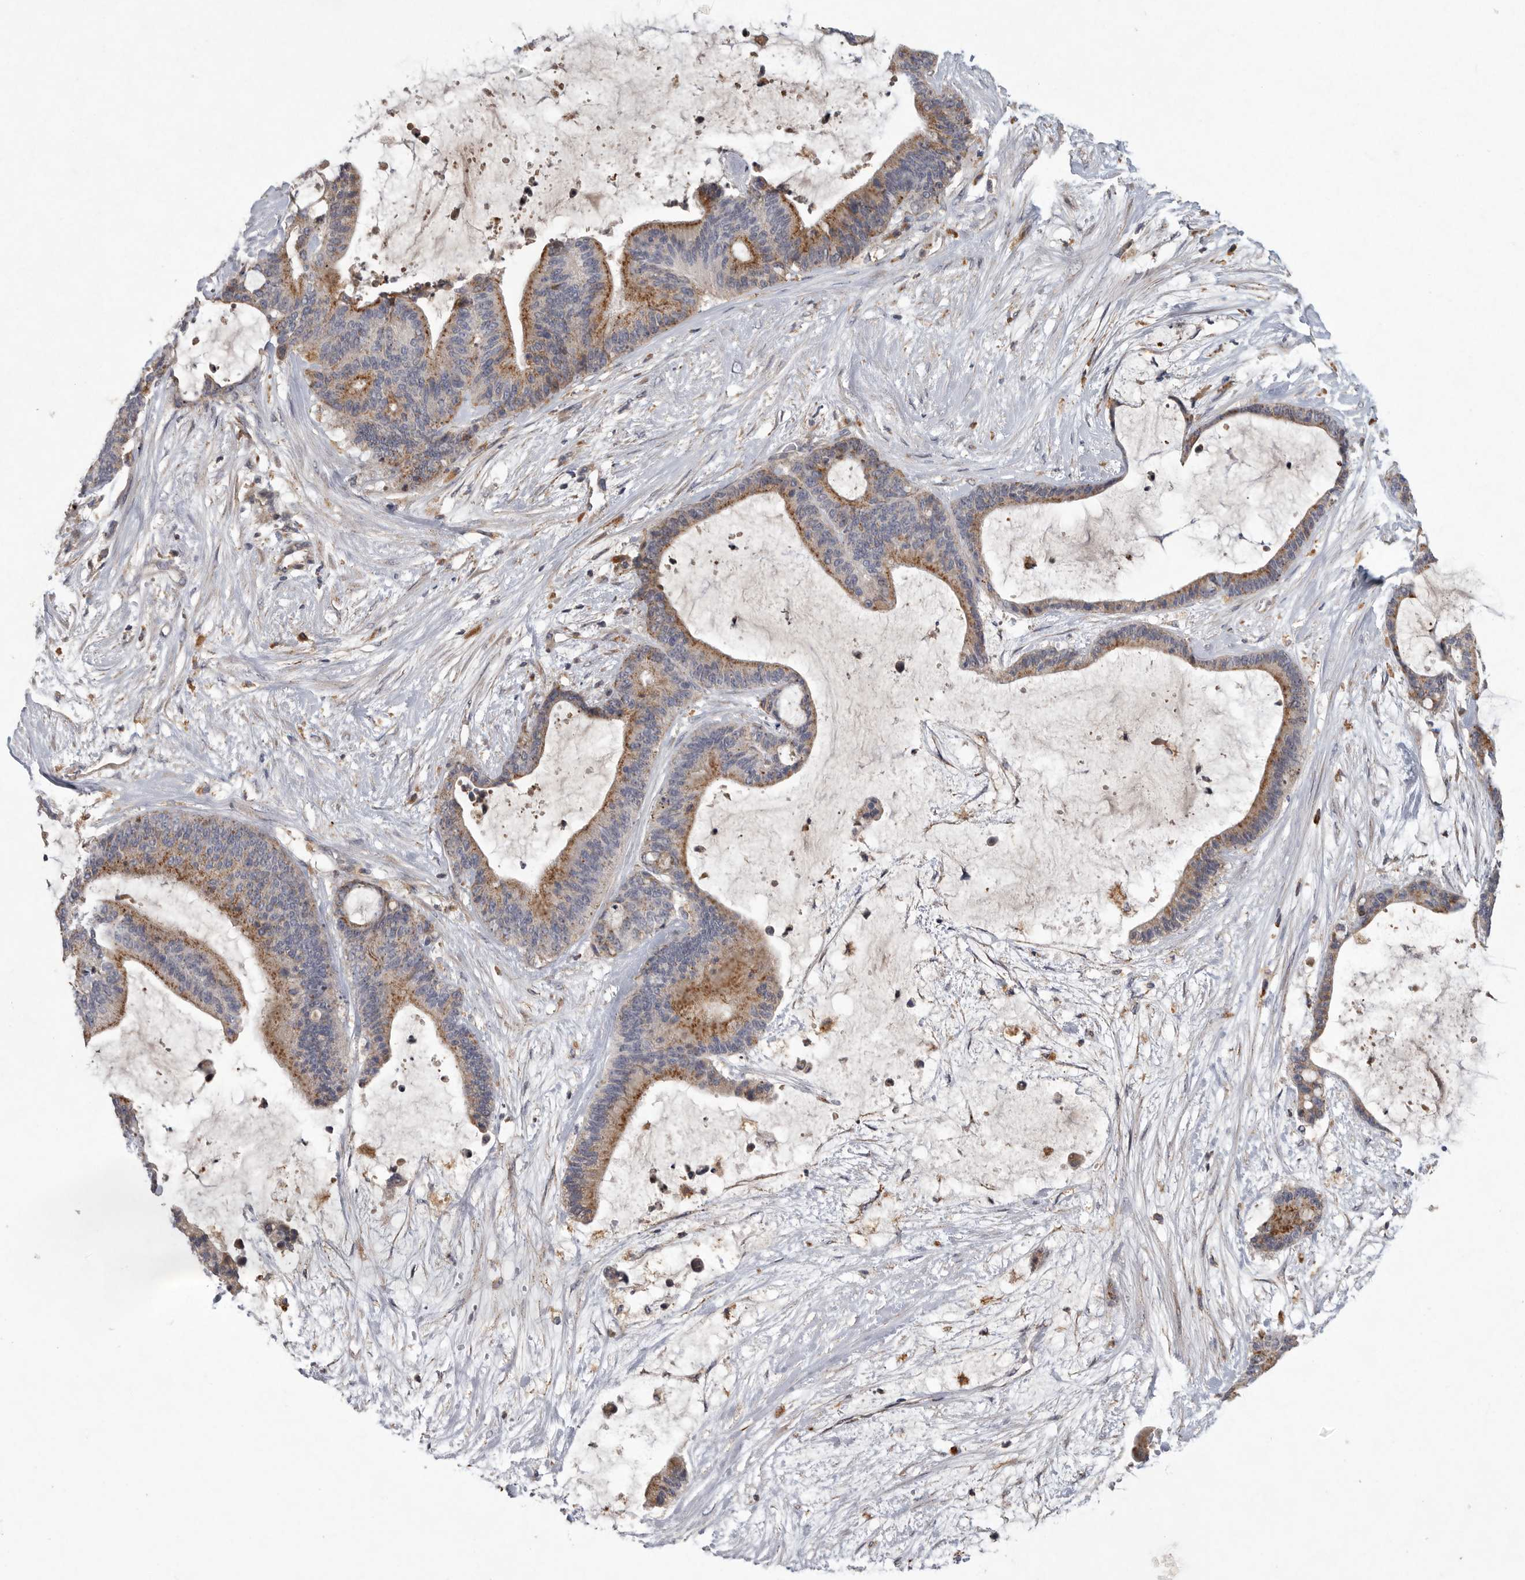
{"staining": {"intensity": "moderate", "quantity": ">75%", "location": "cytoplasmic/membranous"}, "tissue": "liver cancer", "cell_type": "Tumor cells", "image_type": "cancer", "snomed": [{"axis": "morphology", "description": "Cholangiocarcinoma"}, {"axis": "topography", "description": "Liver"}], "caption": "Brown immunohistochemical staining in human cholangiocarcinoma (liver) reveals moderate cytoplasmic/membranous expression in approximately >75% of tumor cells.", "gene": "LAMTOR3", "patient": {"sex": "female", "age": 73}}